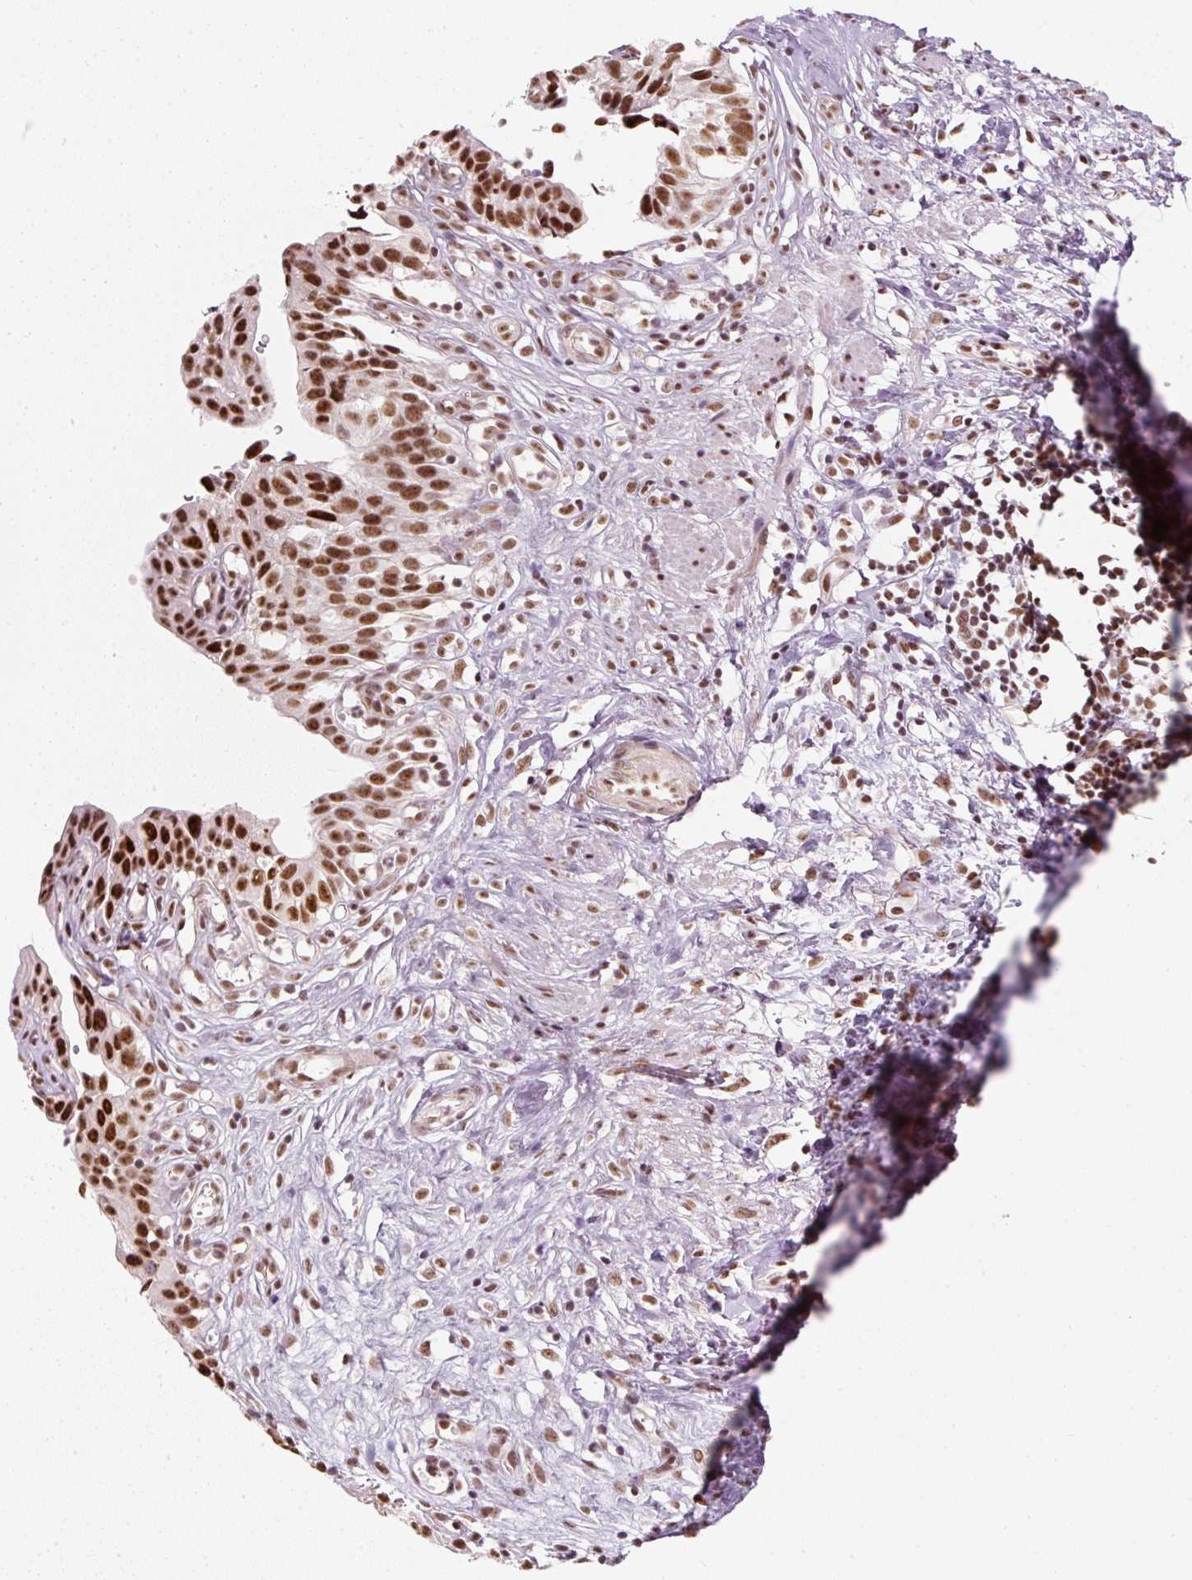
{"staining": {"intensity": "strong", "quantity": ">75%", "location": "nuclear"}, "tissue": "urinary bladder", "cell_type": "Urothelial cells", "image_type": "normal", "snomed": [{"axis": "morphology", "description": "Normal tissue, NOS"}, {"axis": "topography", "description": "Urinary bladder"}], "caption": "This histopathology image displays IHC staining of benign human urinary bladder, with high strong nuclear positivity in about >75% of urothelial cells.", "gene": "U2AF2", "patient": {"sex": "male", "age": 51}}